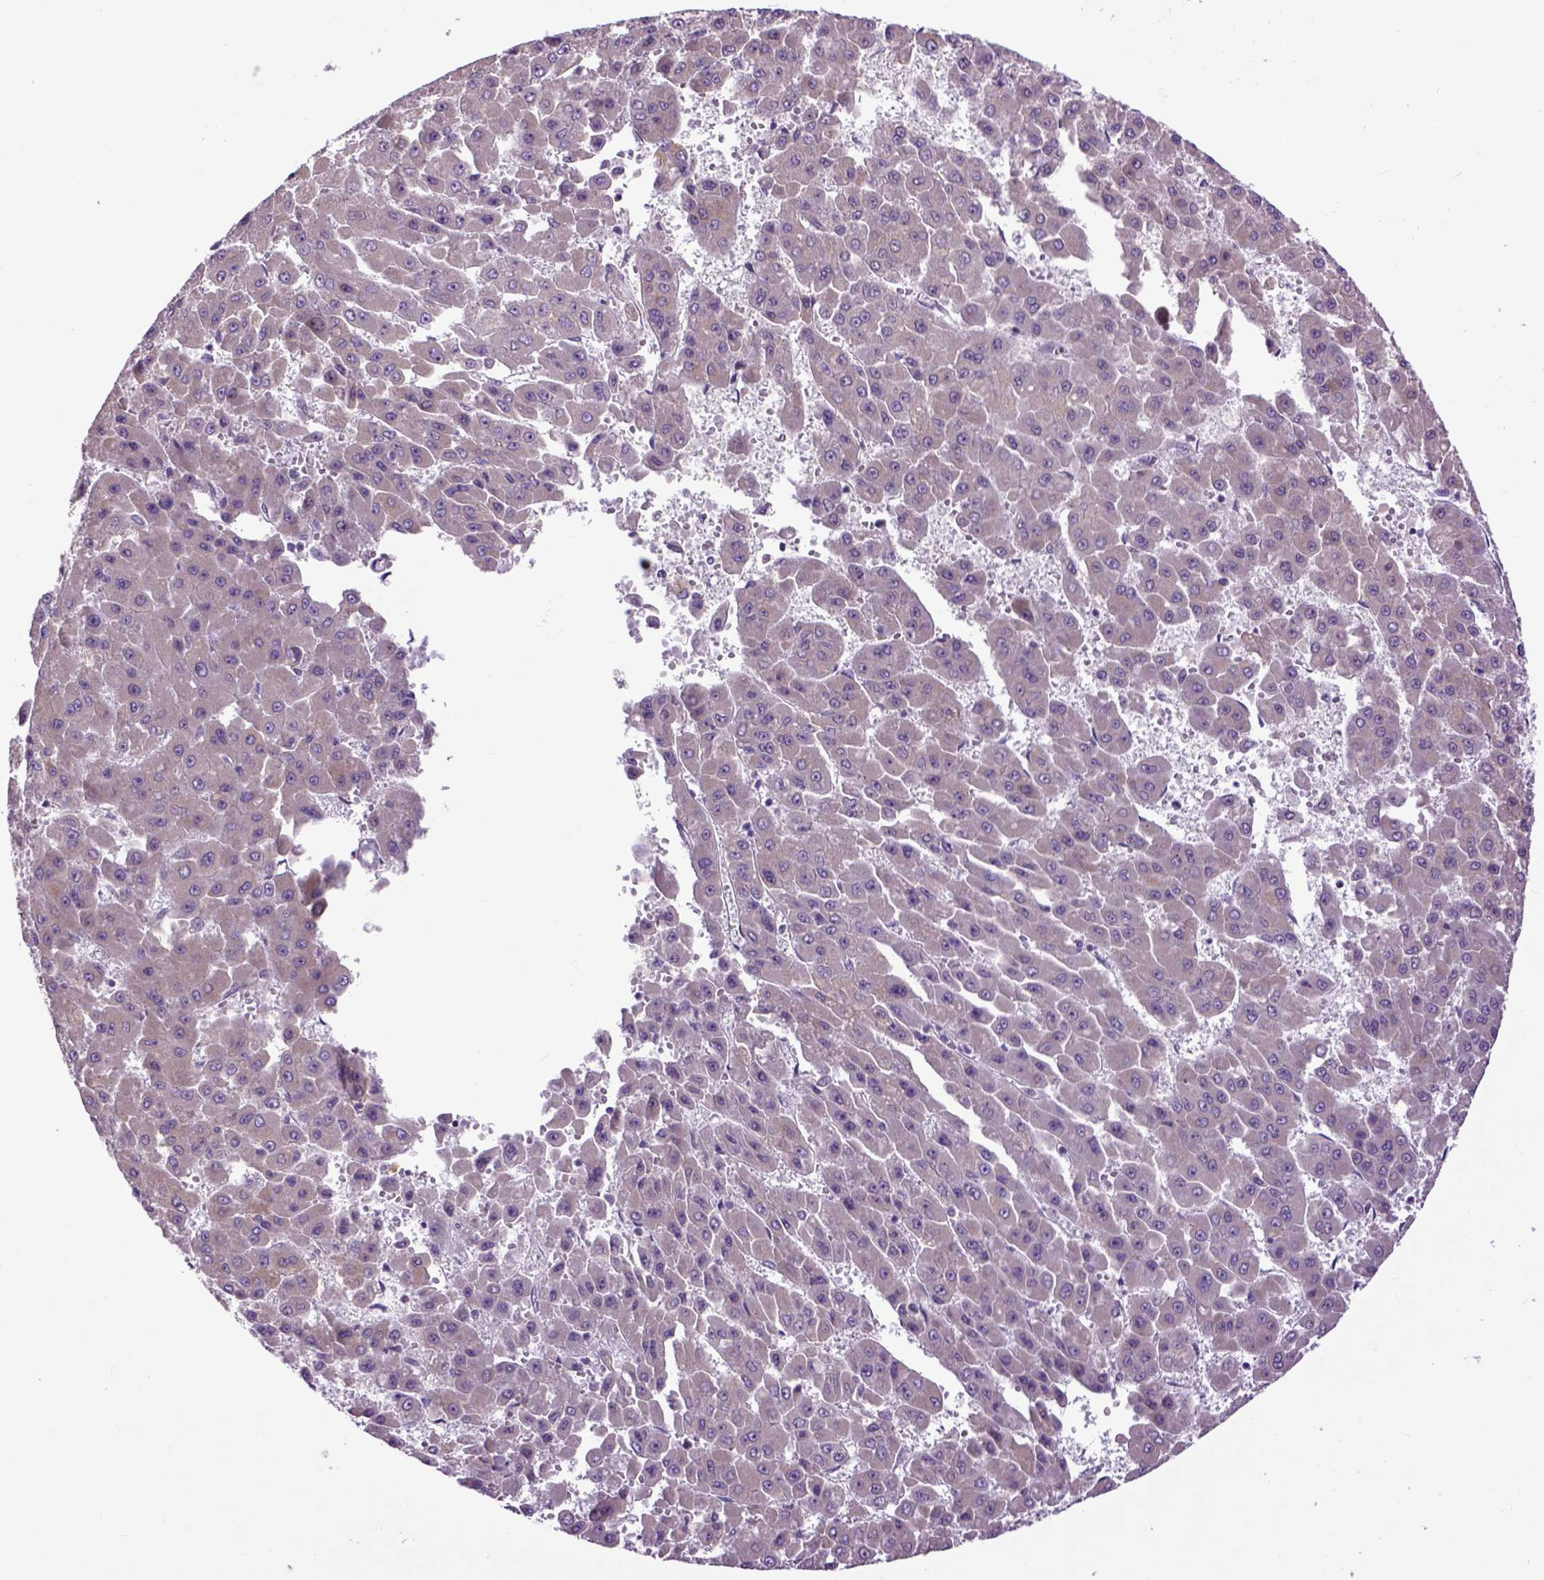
{"staining": {"intensity": "negative", "quantity": "none", "location": "none"}, "tissue": "liver cancer", "cell_type": "Tumor cells", "image_type": "cancer", "snomed": [{"axis": "morphology", "description": "Carcinoma, Hepatocellular, NOS"}, {"axis": "topography", "description": "Liver"}], "caption": "Immunohistochemistry image of neoplastic tissue: human liver cancer stained with DAB exhibits no significant protein staining in tumor cells. (DAB IHC, high magnification).", "gene": "EMILIN3", "patient": {"sex": "male", "age": 78}}